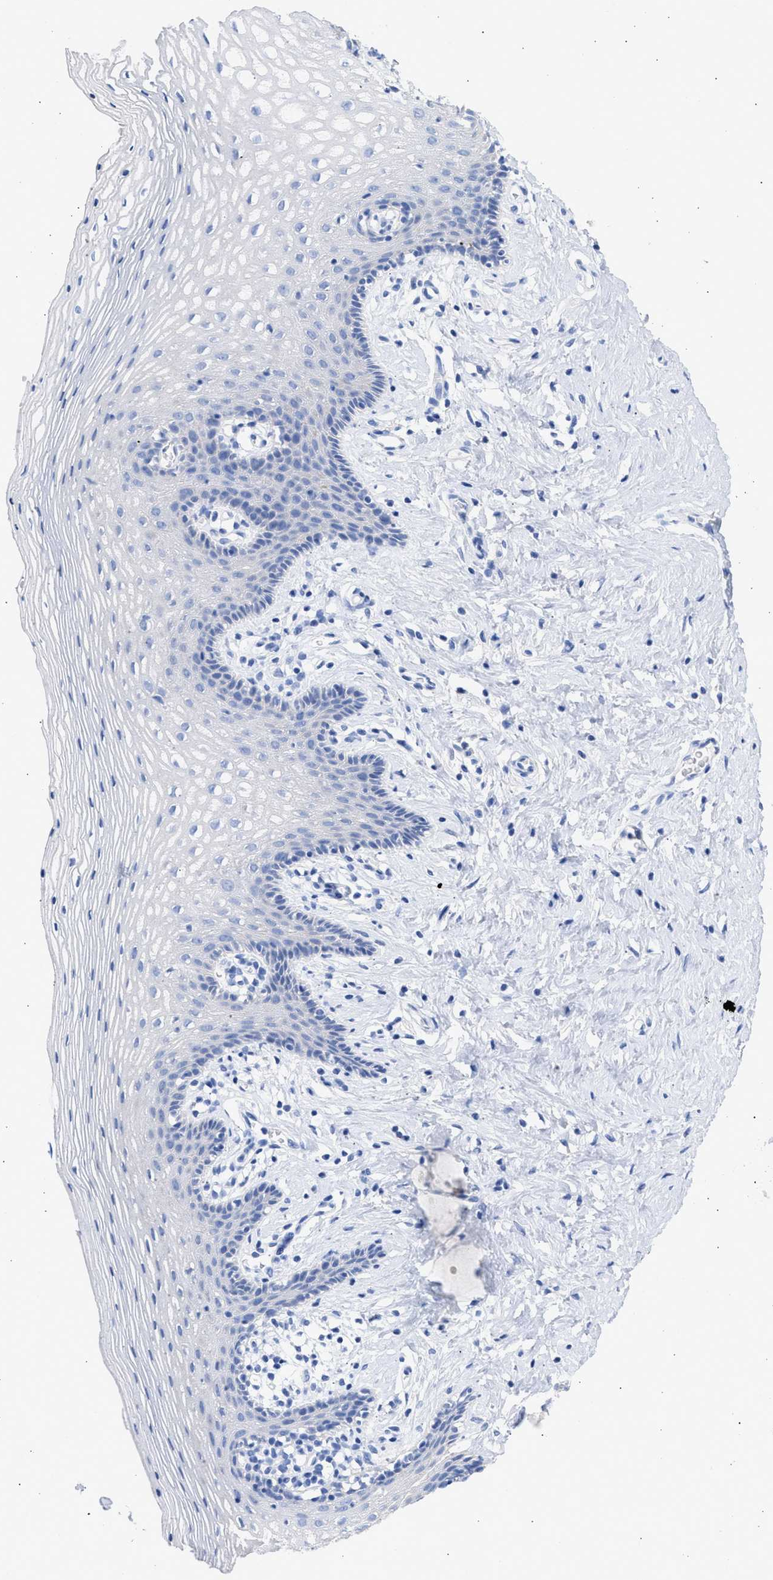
{"staining": {"intensity": "negative", "quantity": "none", "location": "none"}, "tissue": "vagina", "cell_type": "Squamous epithelial cells", "image_type": "normal", "snomed": [{"axis": "morphology", "description": "Normal tissue, NOS"}, {"axis": "topography", "description": "Vagina"}], "caption": "Vagina stained for a protein using immunohistochemistry demonstrates no staining squamous epithelial cells.", "gene": "RSPH1", "patient": {"sex": "female", "age": 32}}